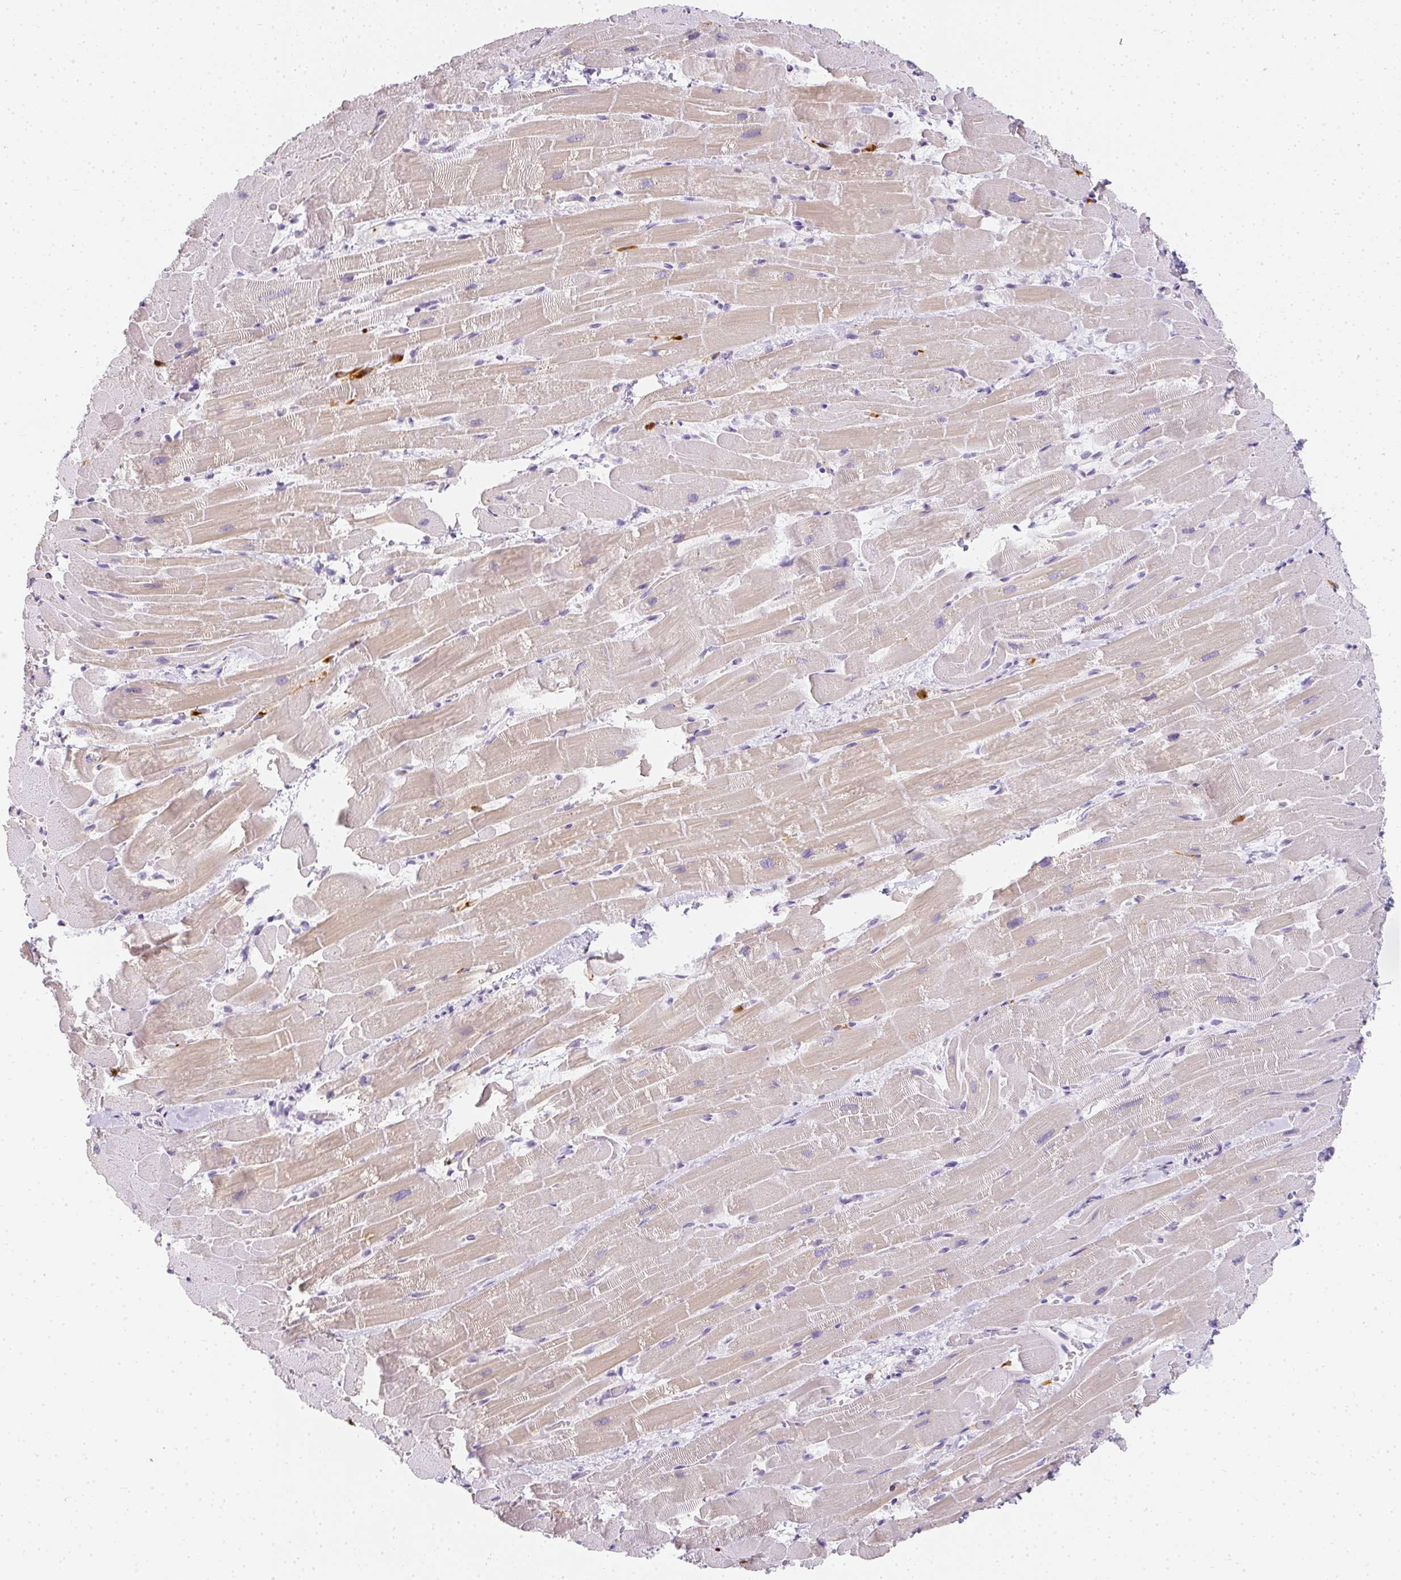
{"staining": {"intensity": "weak", "quantity": "25%-75%", "location": "cytoplasmic/membranous"}, "tissue": "heart muscle", "cell_type": "Cardiomyocytes", "image_type": "normal", "snomed": [{"axis": "morphology", "description": "Normal tissue, NOS"}, {"axis": "topography", "description": "Heart"}], "caption": "Heart muscle stained with immunohistochemistry (IHC) reveals weak cytoplasmic/membranous expression in approximately 25%-75% of cardiomyocytes.", "gene": "HK3", "patient": {"sex": "male", "age": 37}}